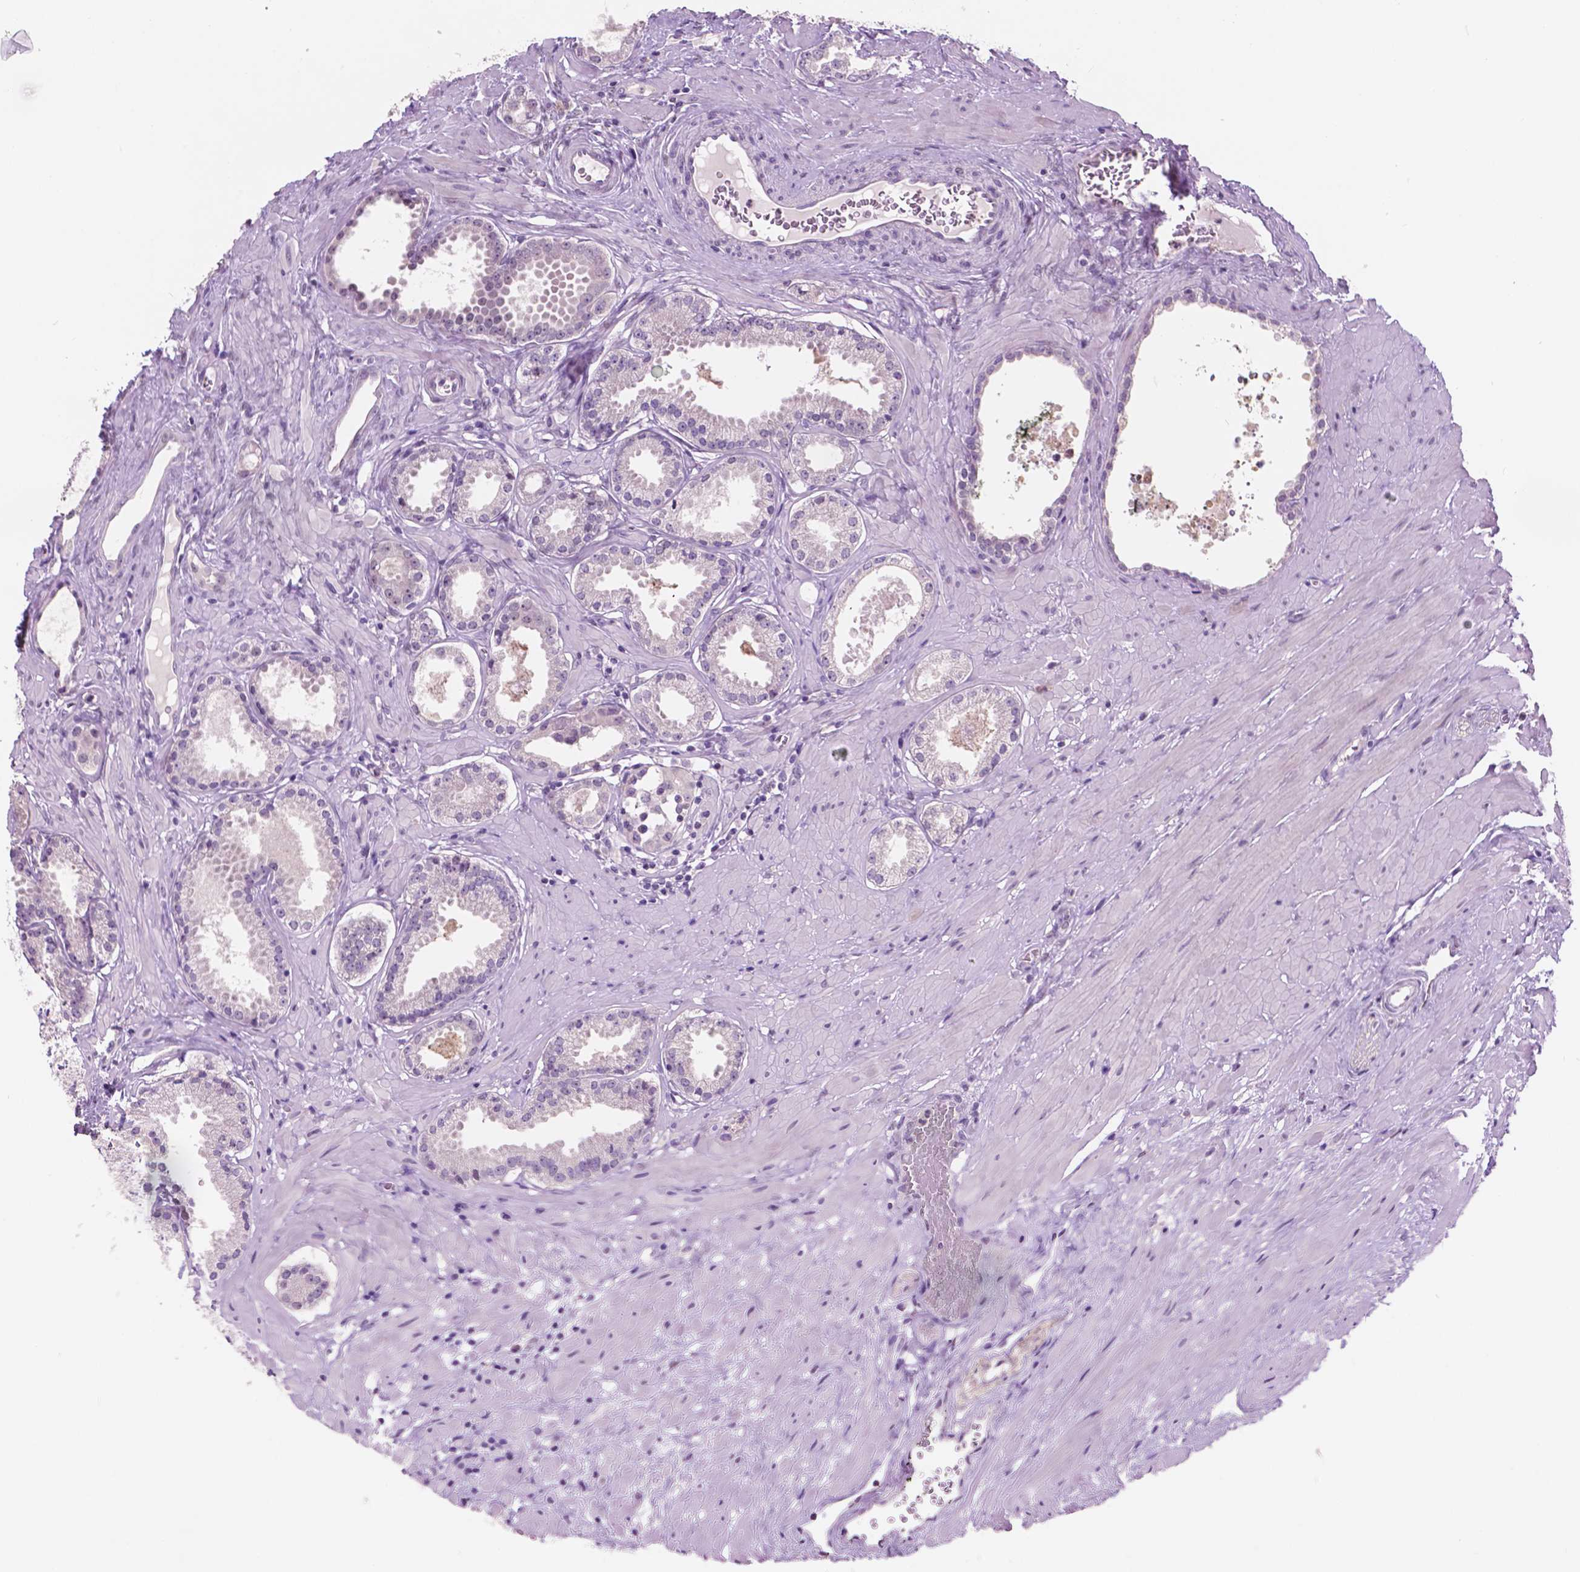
{"staining": {"intensity": "negative", "quantity": "none", "location": "none"}, "tissue": "prostate cancer", "cell_type": "Tumor cells", "image_type": "cancer", "snomed": [{"axis": "morphology", "description": "Adenocarcinoma, NOS"}, {"axis": "morphology", "description": "Adenocarcinoma, Low grade"}, {"axis": "topography", "description": "Prostate"}], "caption": "IHC histopathology image of neoplastic tissue: human adenocarcinoma (low-grade) (prostate) stained with DAB (3,3'-diaminobenzidine) reveals no significant protein positivity in tumor cells.", "gene": "TM6SF2", "patient": {"sex": "male", "age": 64}}